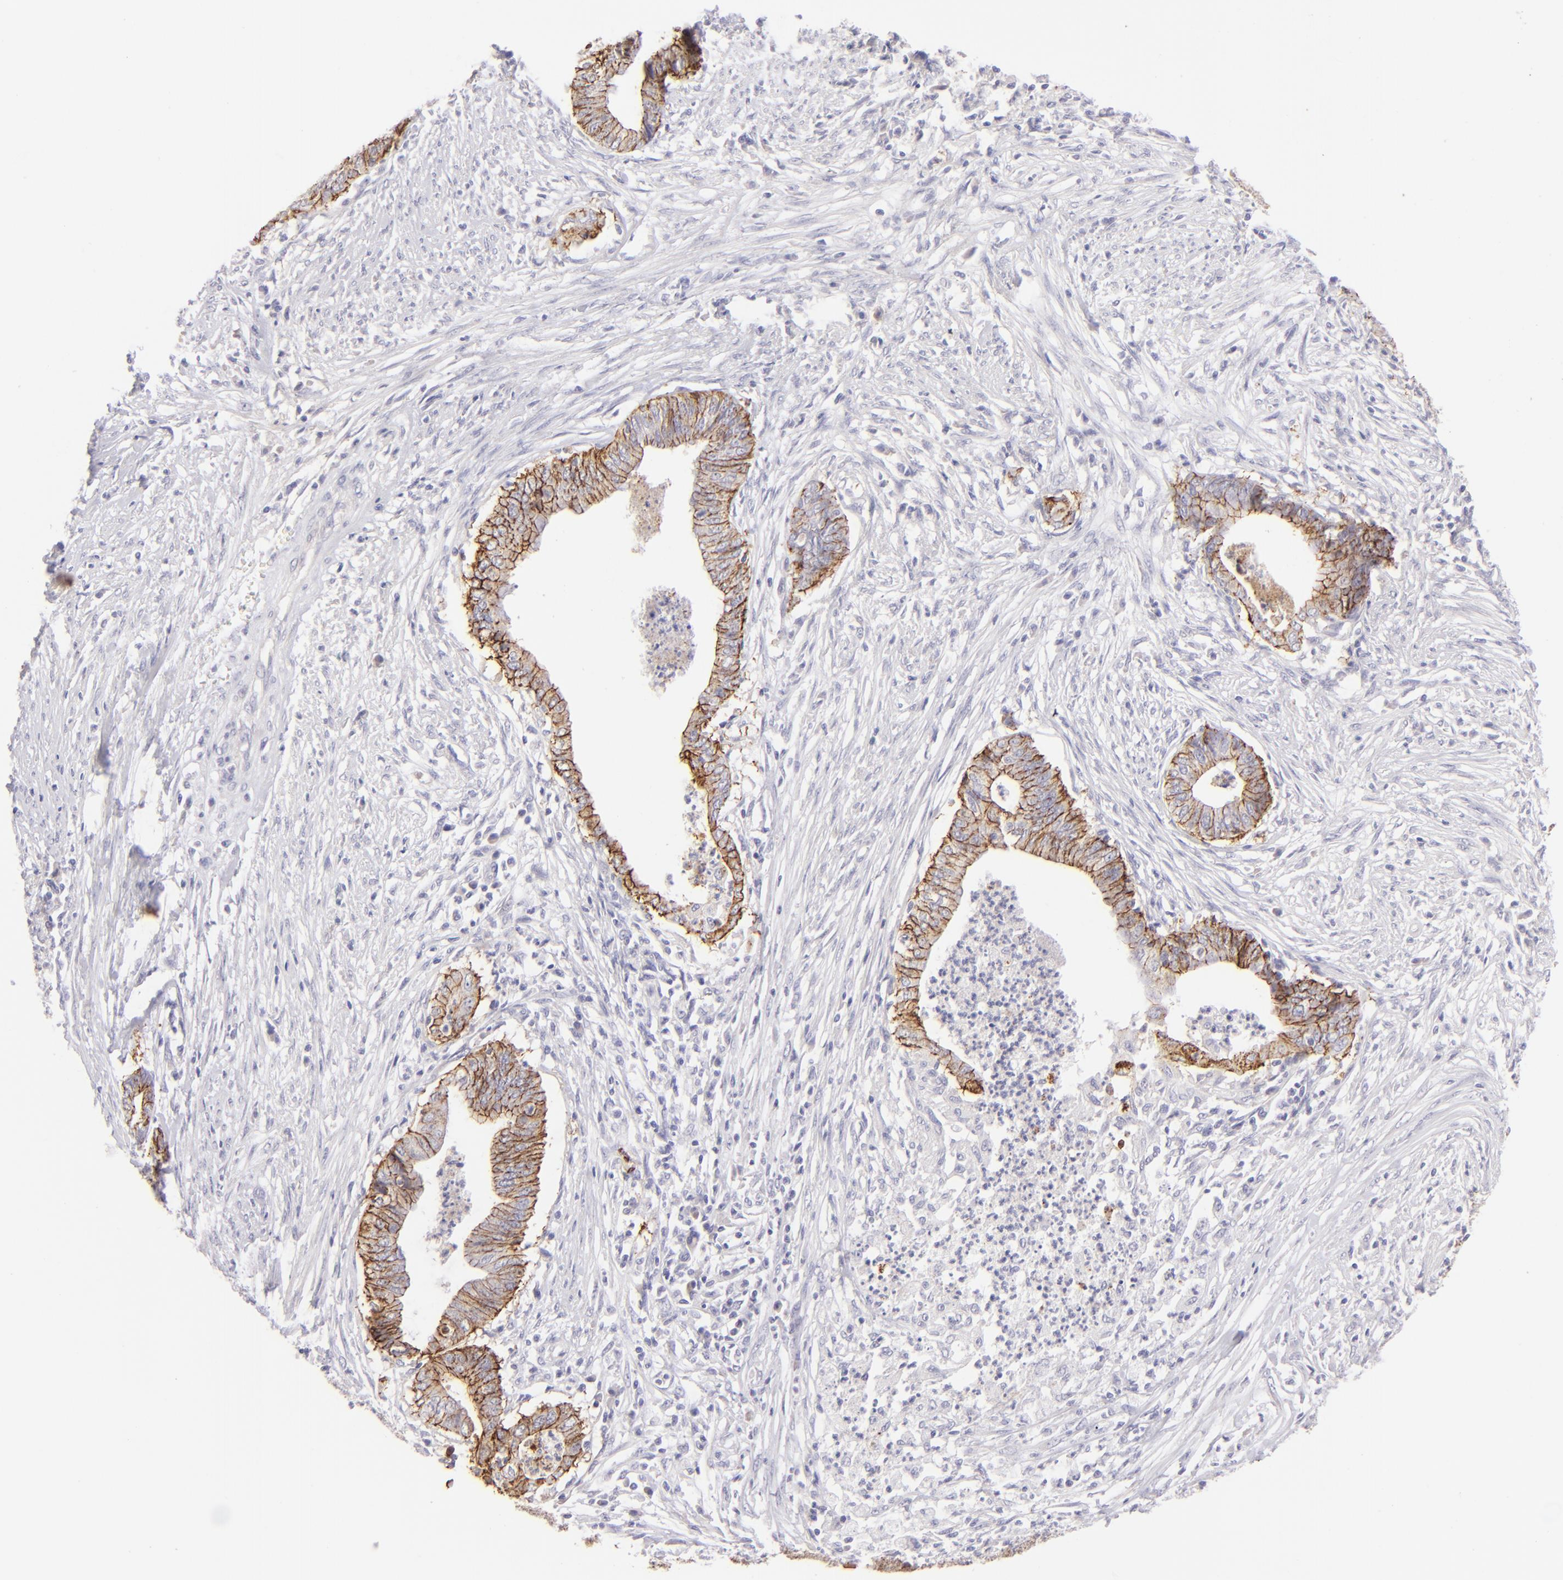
{"staining": {"intensity": "moderate", "quantity": ">75%", "location": "cytoplasmic/membranous"}, "tissue": "endometrial cancer", "cell_type": "Tumor cells", "image_type": "cancer", "snomed": [{"axis": "morphology", "description": "Necrosis, NOS"}, {"axis": "morphology", "description": "Adenocarcinoma, NOS"}, {"axis": "topography", "description": "Endometrium"}], "caption": "Human adenocarcinoma (endometrial) stained for a protein (brown) shows moderate cytoplasmic/membranous positive staining in about >75% of tumor cells.", "gene": "CLDN4", "patient": {"sex": "female", "age": 79}}